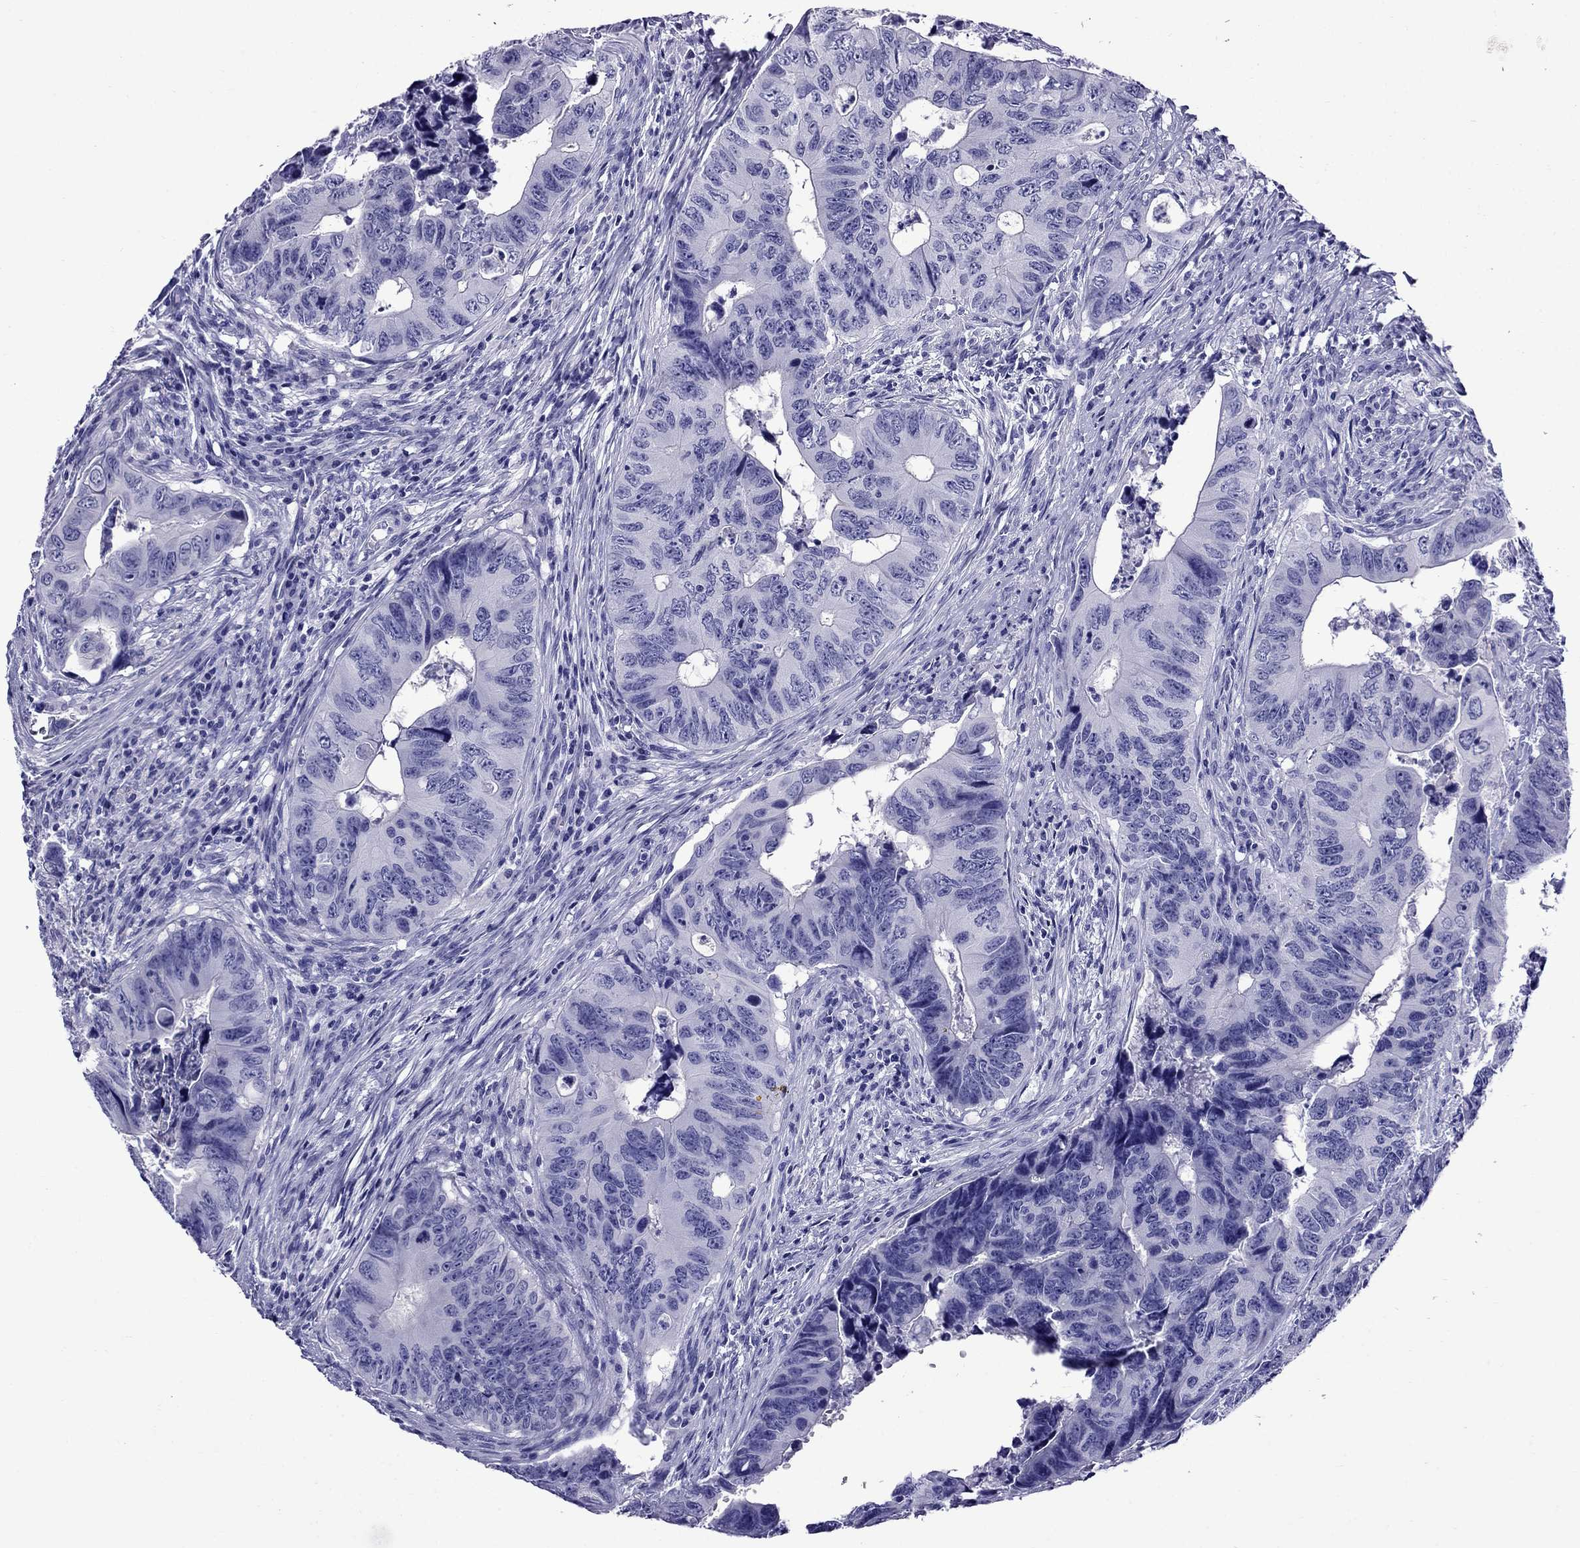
{"staining": {"intensity": "negative", "quantity": "none", "location": "none"}, "tissue": "colorectal cancer", "cell_type": "Tumor cells", "image_type": "cancer", "snomed": [{"axis": "morphology", "description": "Adenocarcinoma, NOS"}, {"axis": "topography", "description": "Colon"}], "caption": "Immunohistochemistry histopathology image of neoplastic tissue: colorectal cancer (adenocarcinoma) stained with DAB (3,3'-diaminobenzidine) exhibits no significant protein positivity in tumor cells. (Stains: DAB (3,3'-diaminobenzidine) immunohistochemistry with hematoxylin counter stain, Microscopy: brightfield microscopy at high magnification).", "gene": "CRYBA1", "patient": {"sex": "female", "age": 82}}